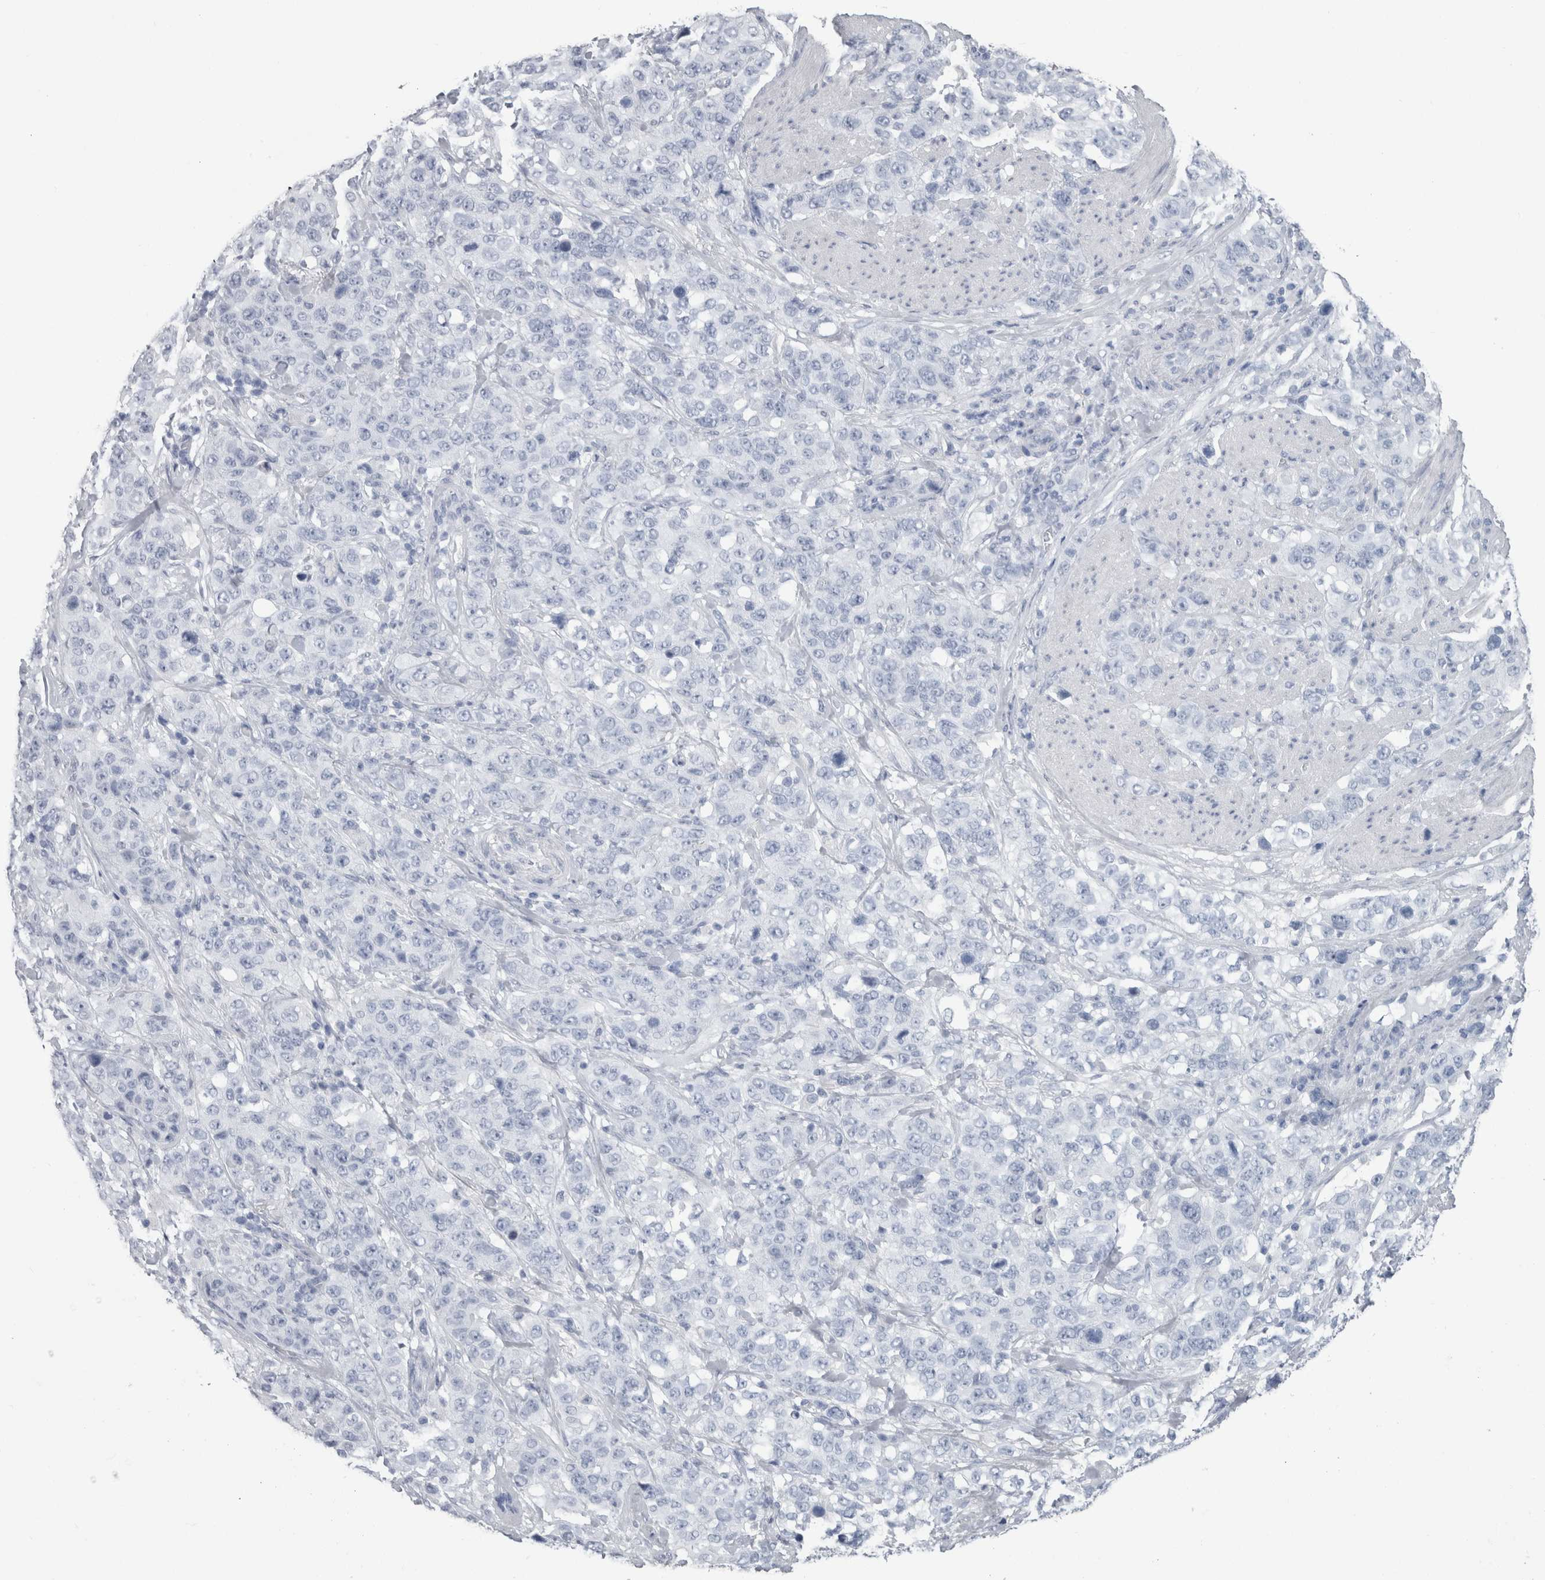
{"staining": {"intensity": "negative", "quantity": "none", "location": "none"}, "tissue": "stomach cancer", "cell_type": "Tumor cells", "image_type": "cancer", "snomed": [{"axis": "morphology", "description": "Adenocarcinoma, NOS"}, {"axis": "topography", "description": "Stomach"}], "caption": "Immunohistochemistry of human adenocarcinoma (stomach) displays no expression in tumor cells.", "gene": "PTH", "patient": {"sex": "male", "age": 48}}